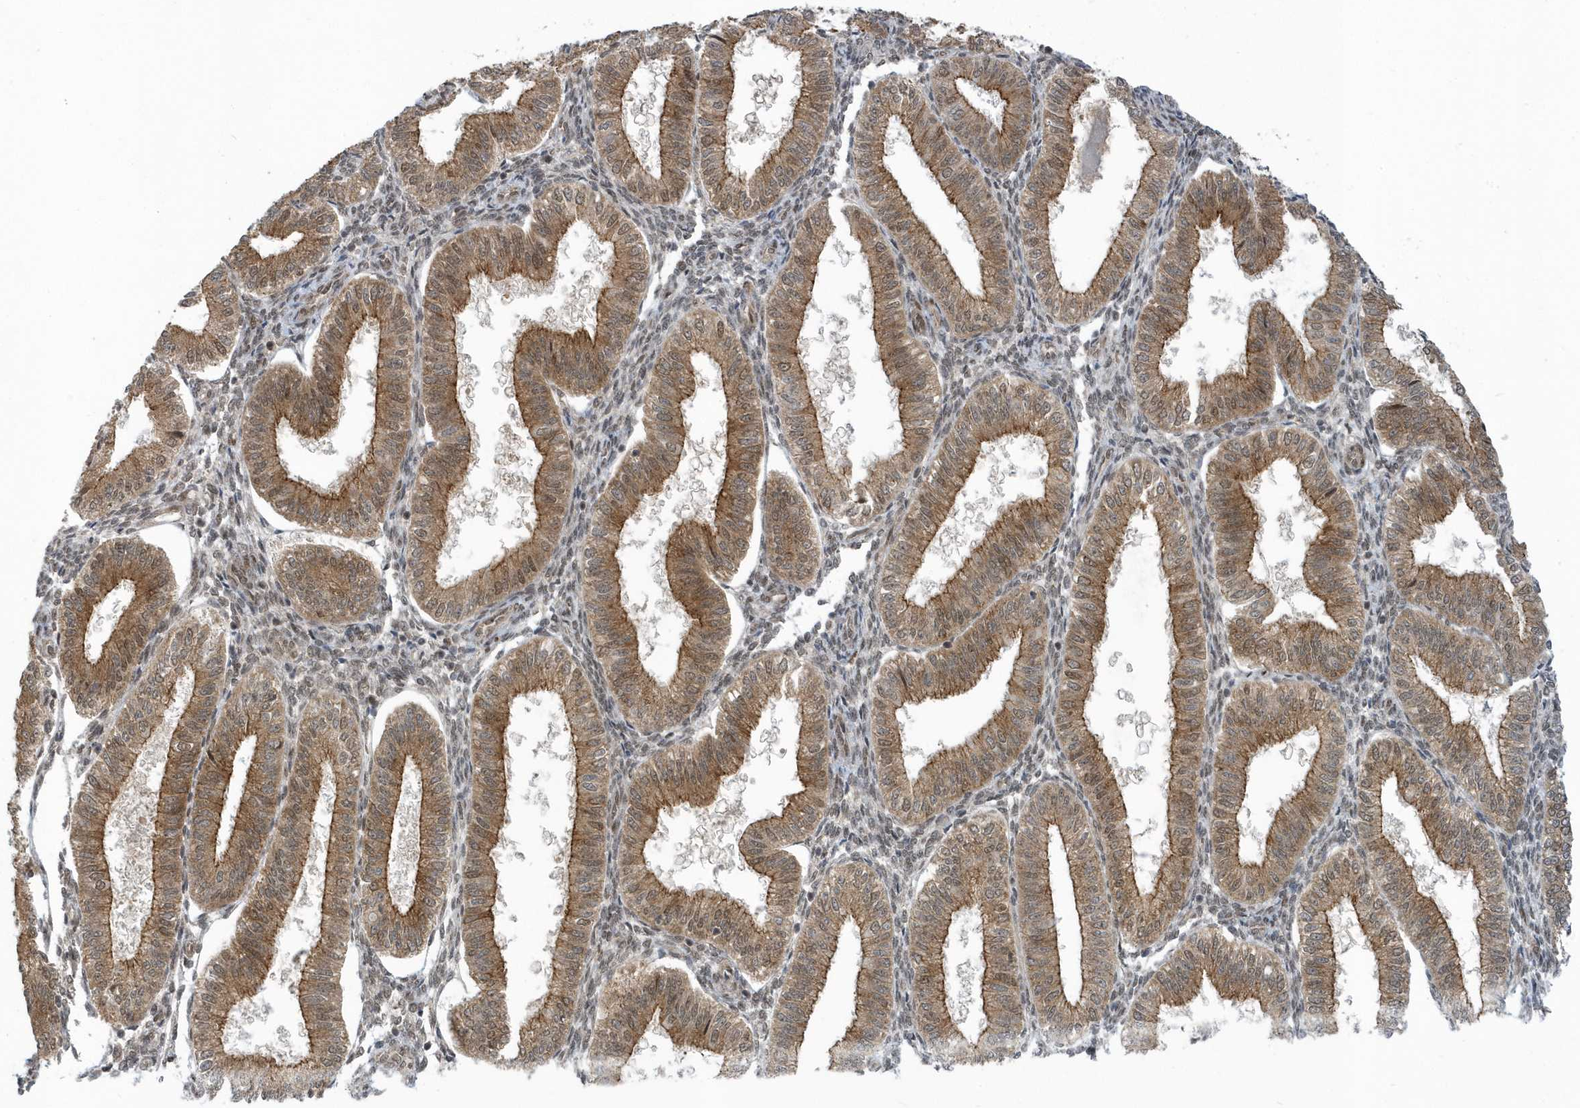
{"staining": {"intensity": "moderate", "quantity": "25%-75%", "location": "nuclear"}, "tissue": "endometrium", "cell_type": "Cells in endometrial stroma", "image_type": "normal", "snomed": [{"axis": "morphology", "description": "Normal tissue, NOS"}, {"axis": "topography", "description": "Endometrium"}], "caption": "Endometrium stained with immunohistochemistry (IHC) exhibits moderate nuclear positivity in about 25%-75% of cells in endometrial stroma.", "gene": "USP53", "patient": {"sex": "female", "age": 39}}